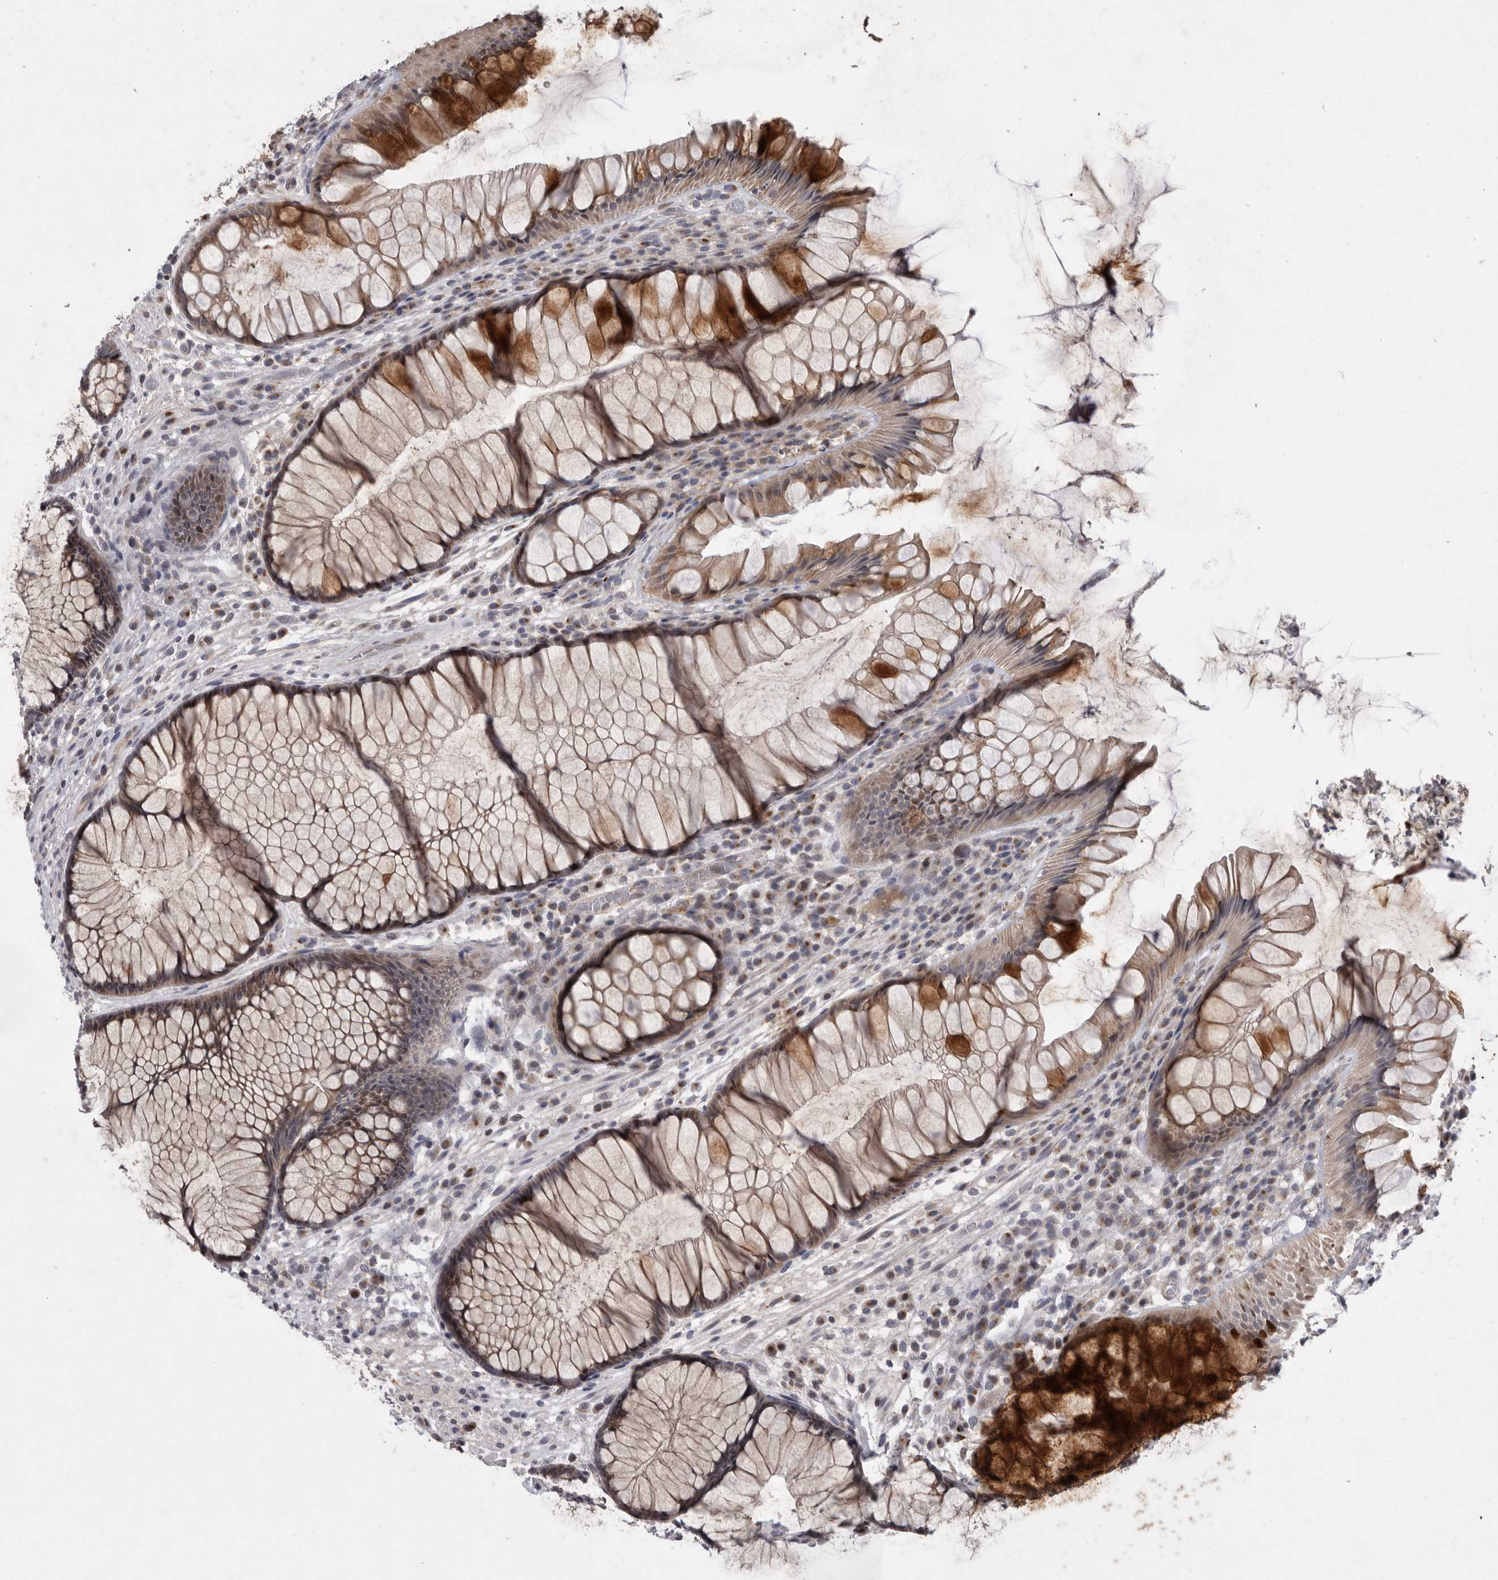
{"staining": {"intensity": "strong", "quantity": "25%-75%", "location": "cytoplasmic/membranous"}, "tissue": "rectum", "cell_type": "Glandular cells", "image_type": "normal", "snomed": [{"axis": "morphology", "description": "Normal tissue, NOS"}, {"axis": "topography", "description": "Rectum"}], "caption": "Immunohistochemical staining of normal rectum displays high levels of strong cytoplasmic/membranous staining in about 25%-75% of glandular cells.", "gene": "MAN2A1", "patient": {"sex": "male", "age": 51}}